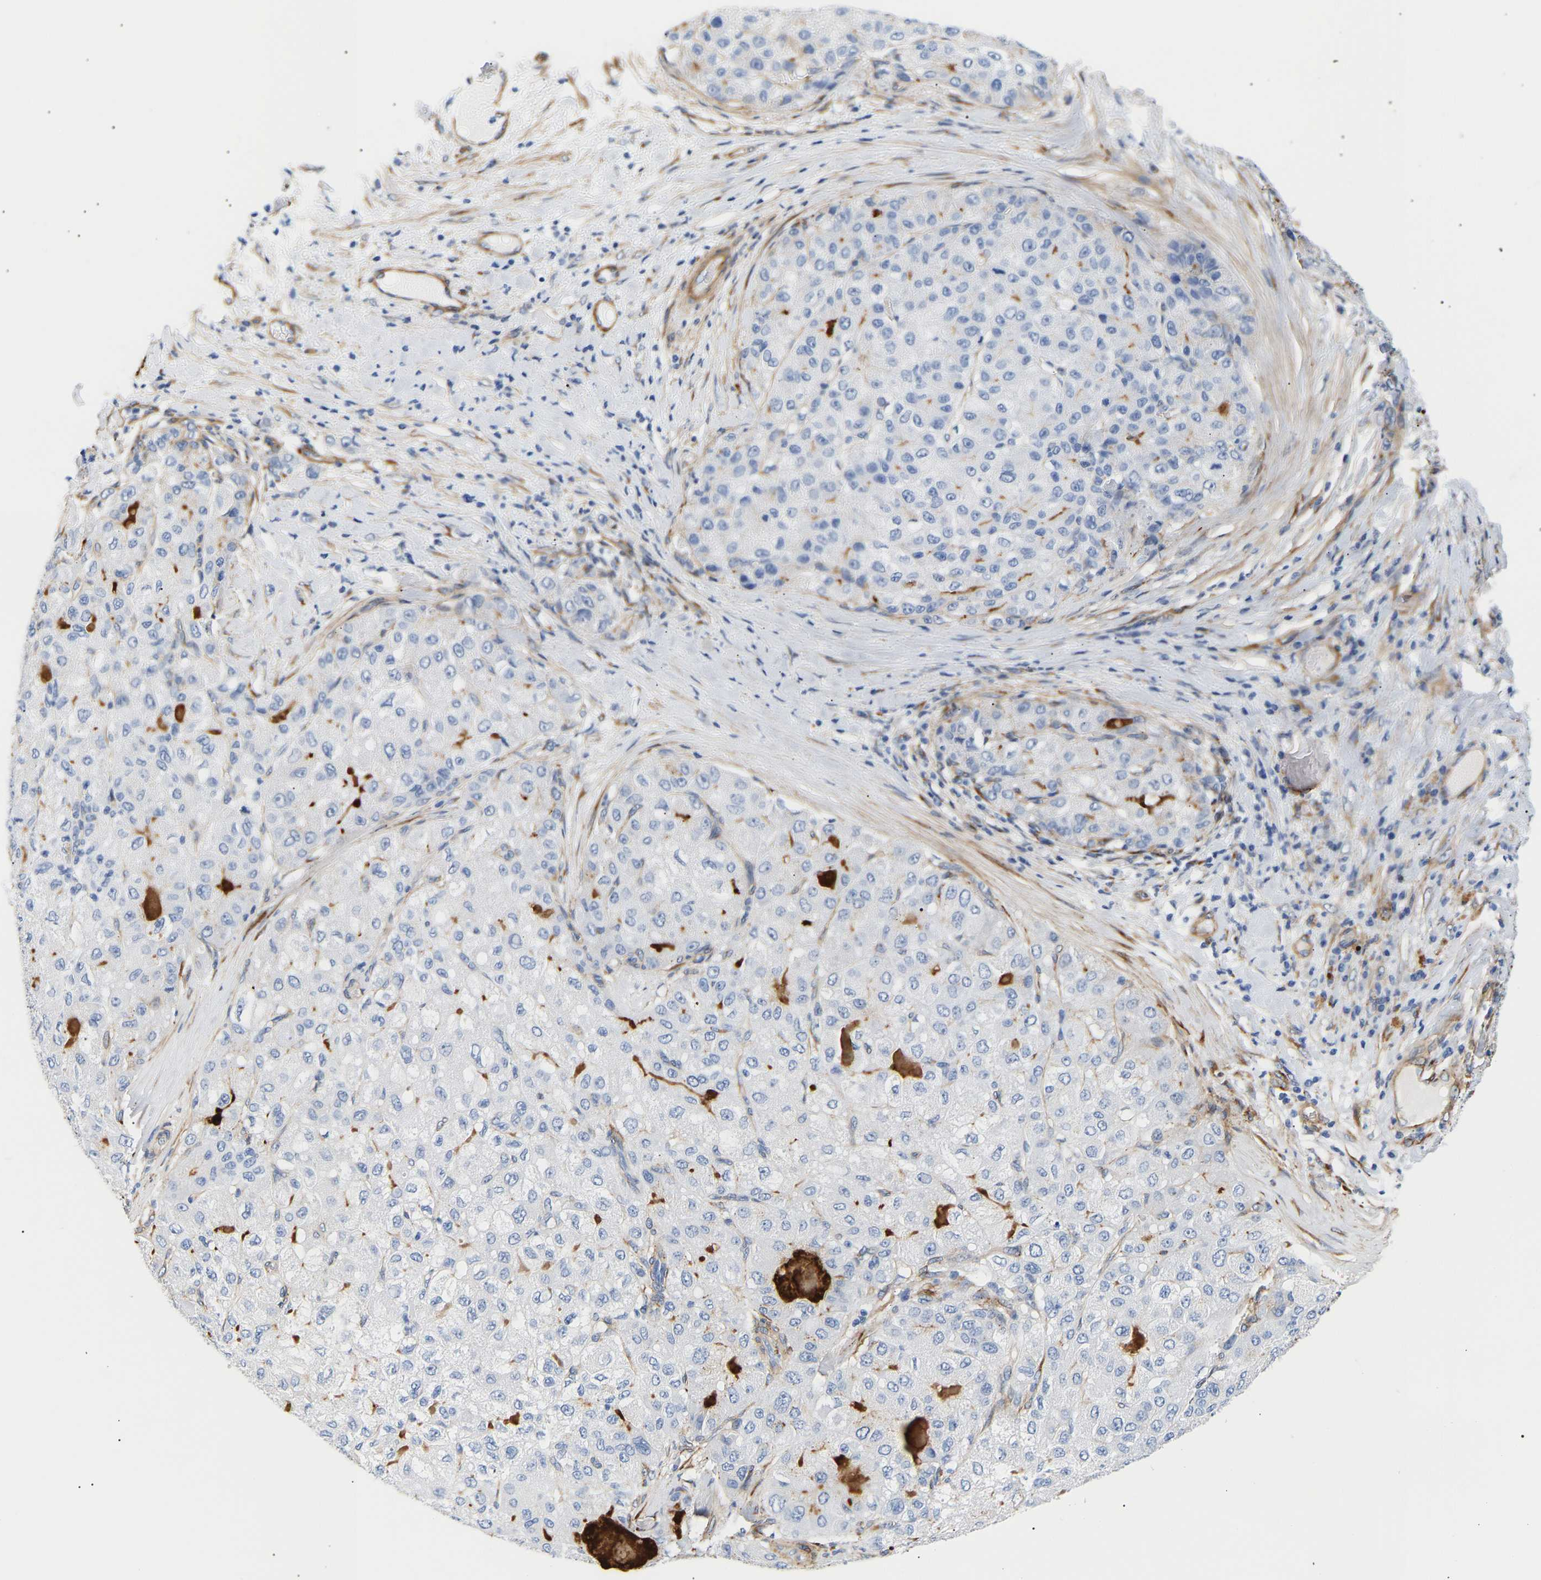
{"staining": {"intensity": "negative", "quantity": "none", "location": "none"}, "tissue": "liver cancer", "cell_type": "Tumor cells", "image_type": "cancer", "snomed": [{"axis": "morphology", "description": "Carcinoma, Hepatocellular, NOS"}, {"axis": "topography", "description": "Liver"}], "caption": "Immunohistochemistry (IHC) photomicrograph of neoplastic tissue: liver cancer stained with DAB displays no significant protein staining in tumor cells.", "gene": "IGFBP7", "patient": {"sex": "male", "age": 80}}